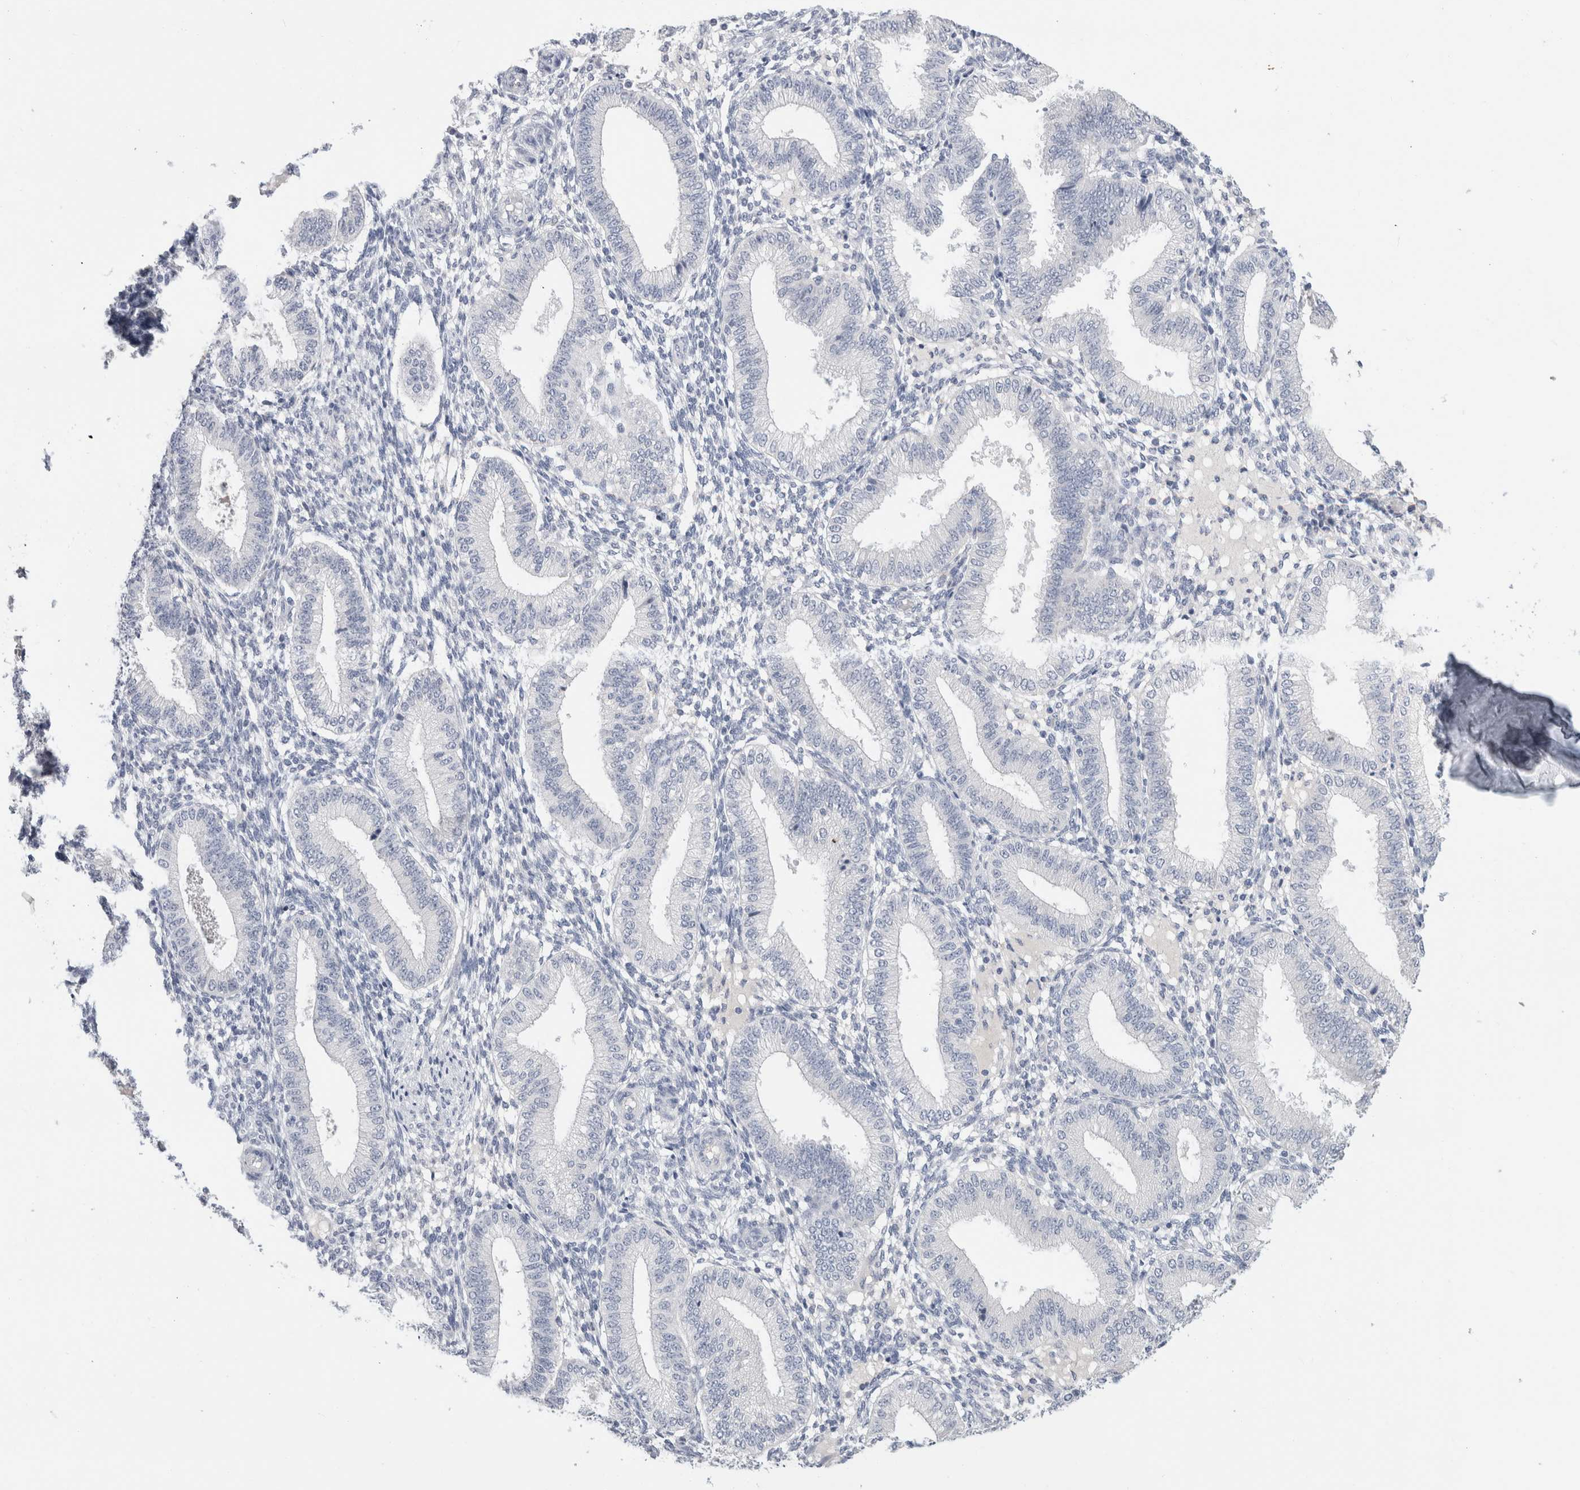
{"staining": {"intensity": "negative", "quantity": "none", "location": "none"}, "tissue": "endometrium", "cell_type": "Cells in endometrial stroma", "image_type": "normal", "snomed": [{"axis": "morphology", "description": "Normal tissue, NOS"}, {"axis": "topography", "description": "Endometrium"}], "caption": "A high-resolution image shows immunohistochemistry staining of benign endometrium, which exhibits no significant staining in cells in endometrial stroma. (Immunohistochemistry, brightfield microscopy, high magnification).", "gene": "BCAN", "patient": {"sex": "female", "age": 39}}